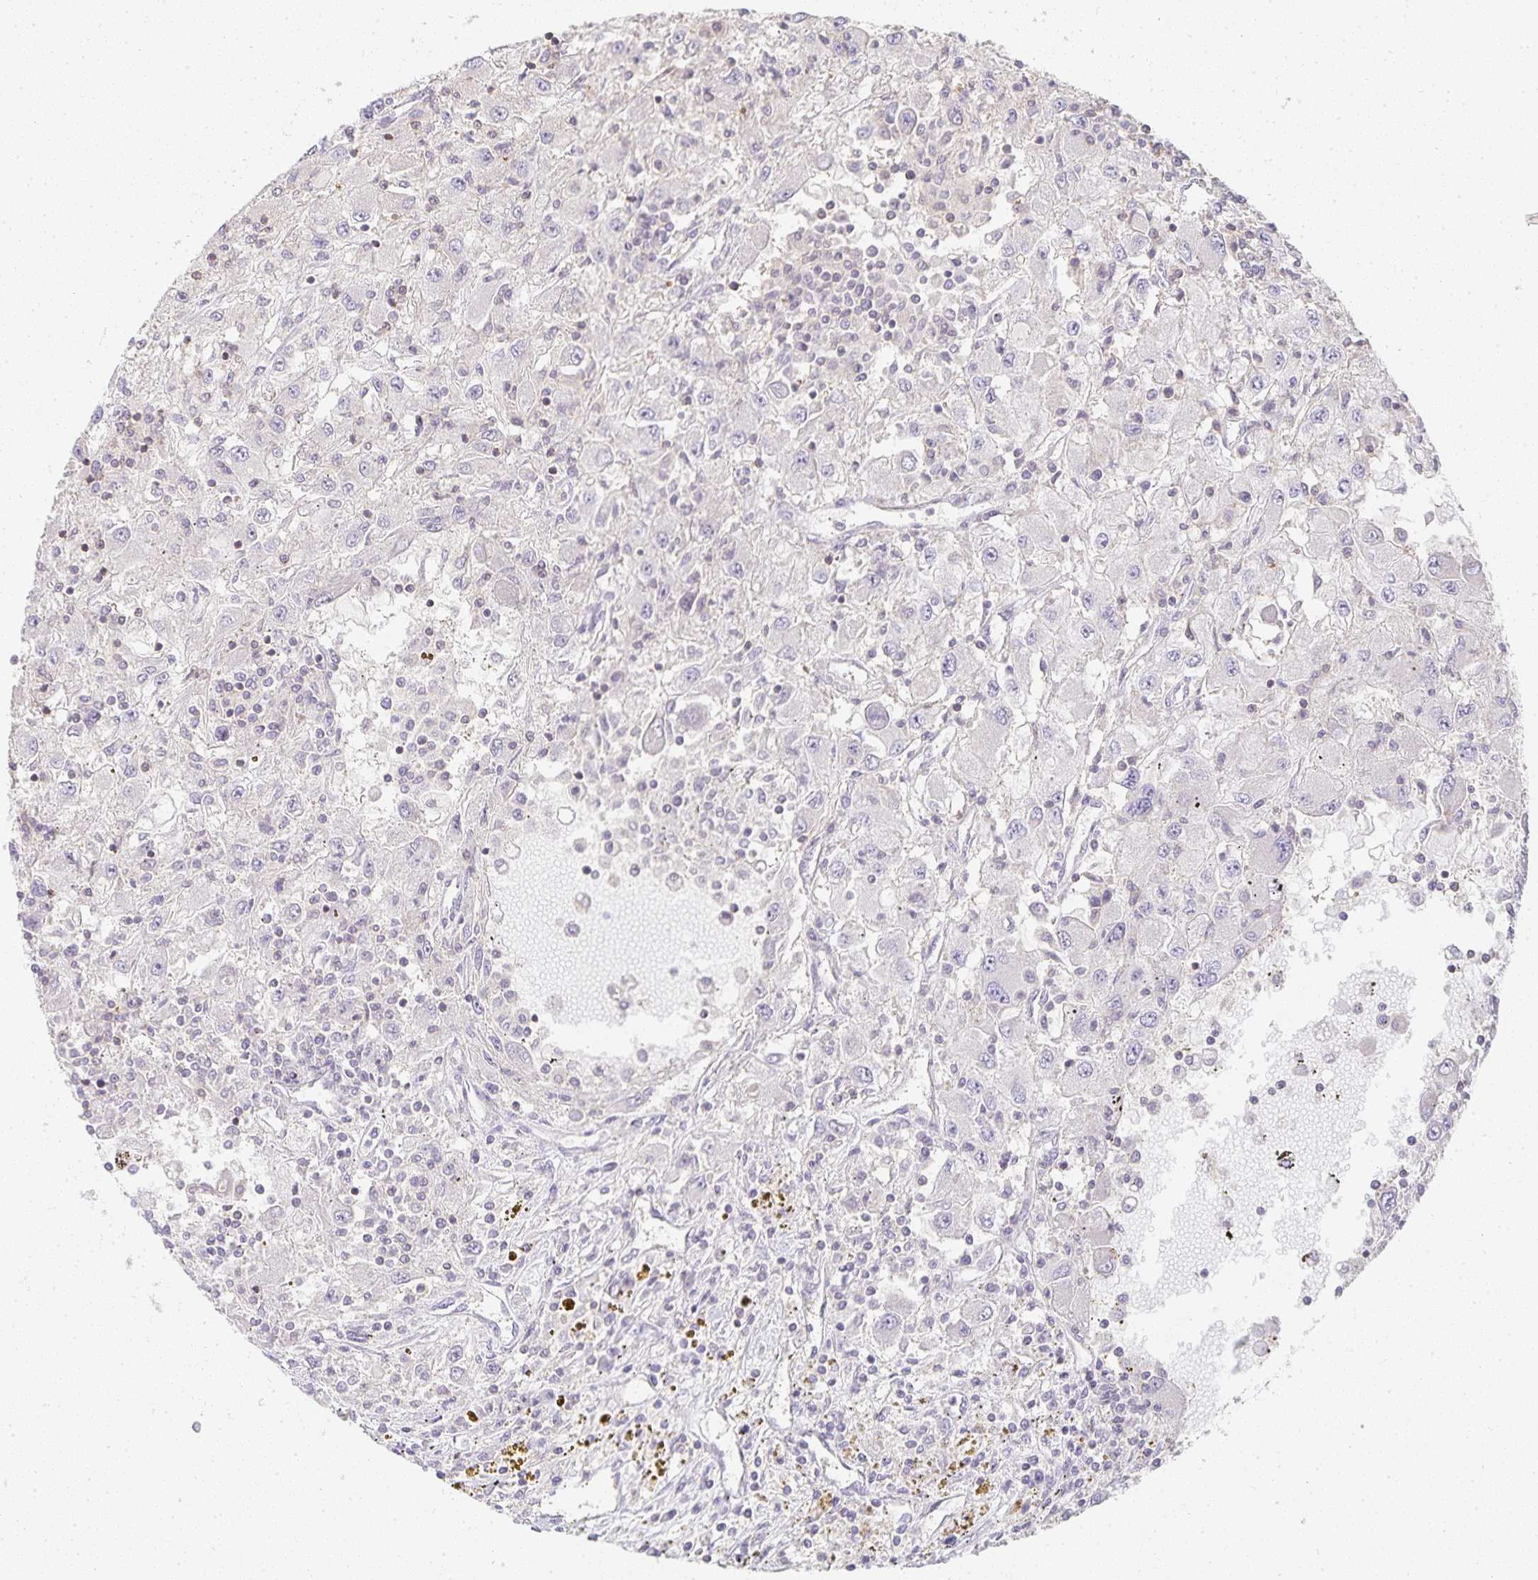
{"staining": {"intensity": "negative", "quantity": "none", "location": "none"}, "tissue": "renal cancer", "cell_type": "Tumor cells", "image_type": "cancer", "snomed": [{"axis": "morphology", "description": "Adenocarcinoma, NOS"}, {"axis": "topography", "description": "Kidney"}], "caption": "IHC of human adenocarcinoma (renal) displays no staining in tumor cells. (Immunohistochemistry (ihc), brightfield microscopy, high magnification).", "gene": "GATA3", "patient": {"sex": "female", "age": 67}}